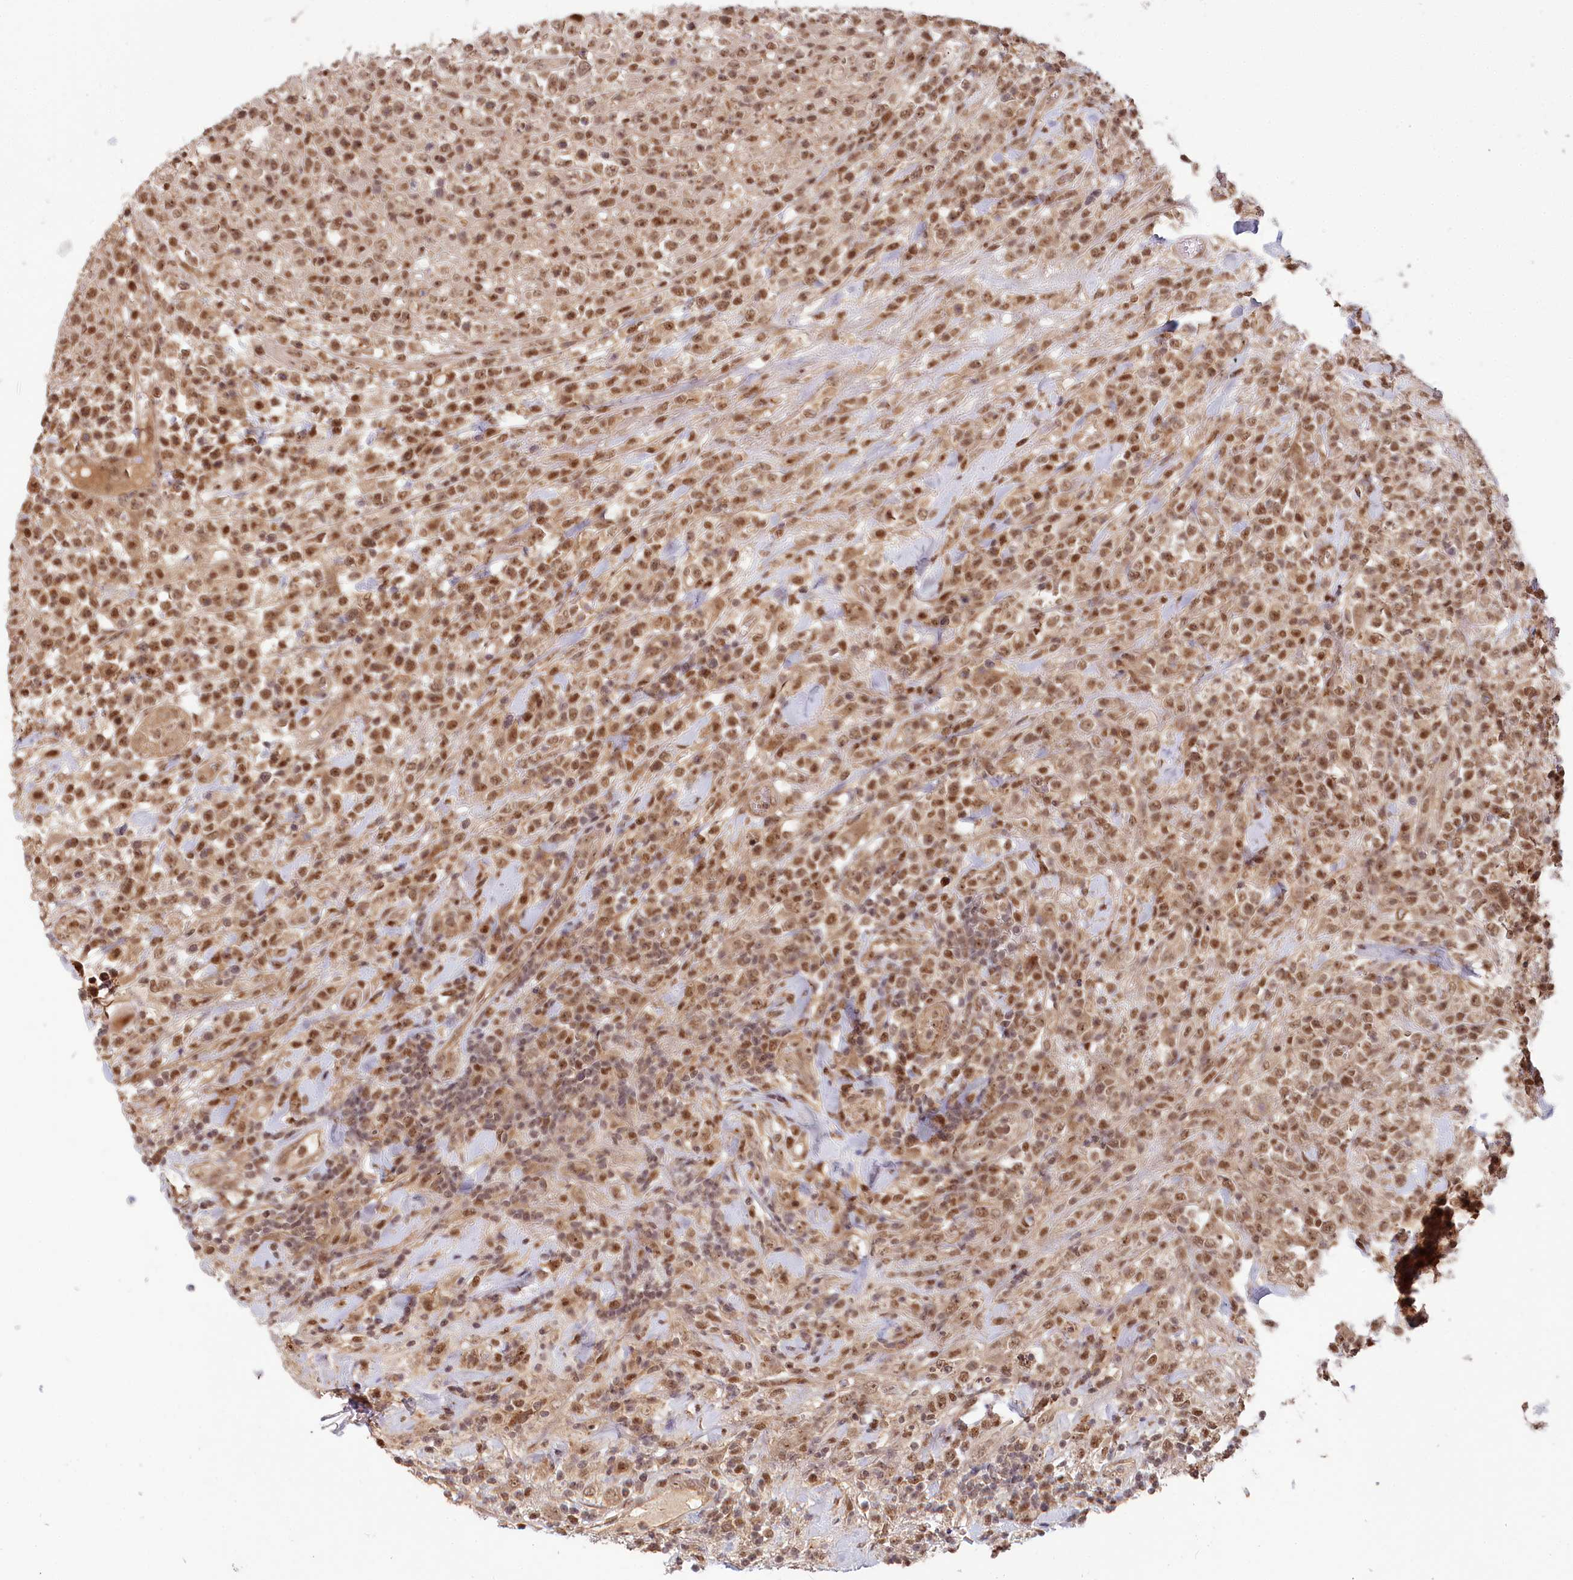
{"staining": {"intensity": "moderate", "quantity": ">75%", "location": "nuclear"}, "tissue": "lymphoma", "cell_type": "Tumor cells", "image_type": "cancer", "snomed": [{"axis": "morphology", "description": "Malignant lymphoma, non-Hodgkin's type, High grade"}, {"axis": "topography", "description": "Colon"}], "caption": "This is an image of immunohistochemistry (IHC) staining of malignant lymphoma, non-Hodgkin's type (high-grade), which shows moderate expression in the nuclear of tumor cells.", "gene": "WAPL", "patient": {"sex": "female", "age": 53}}